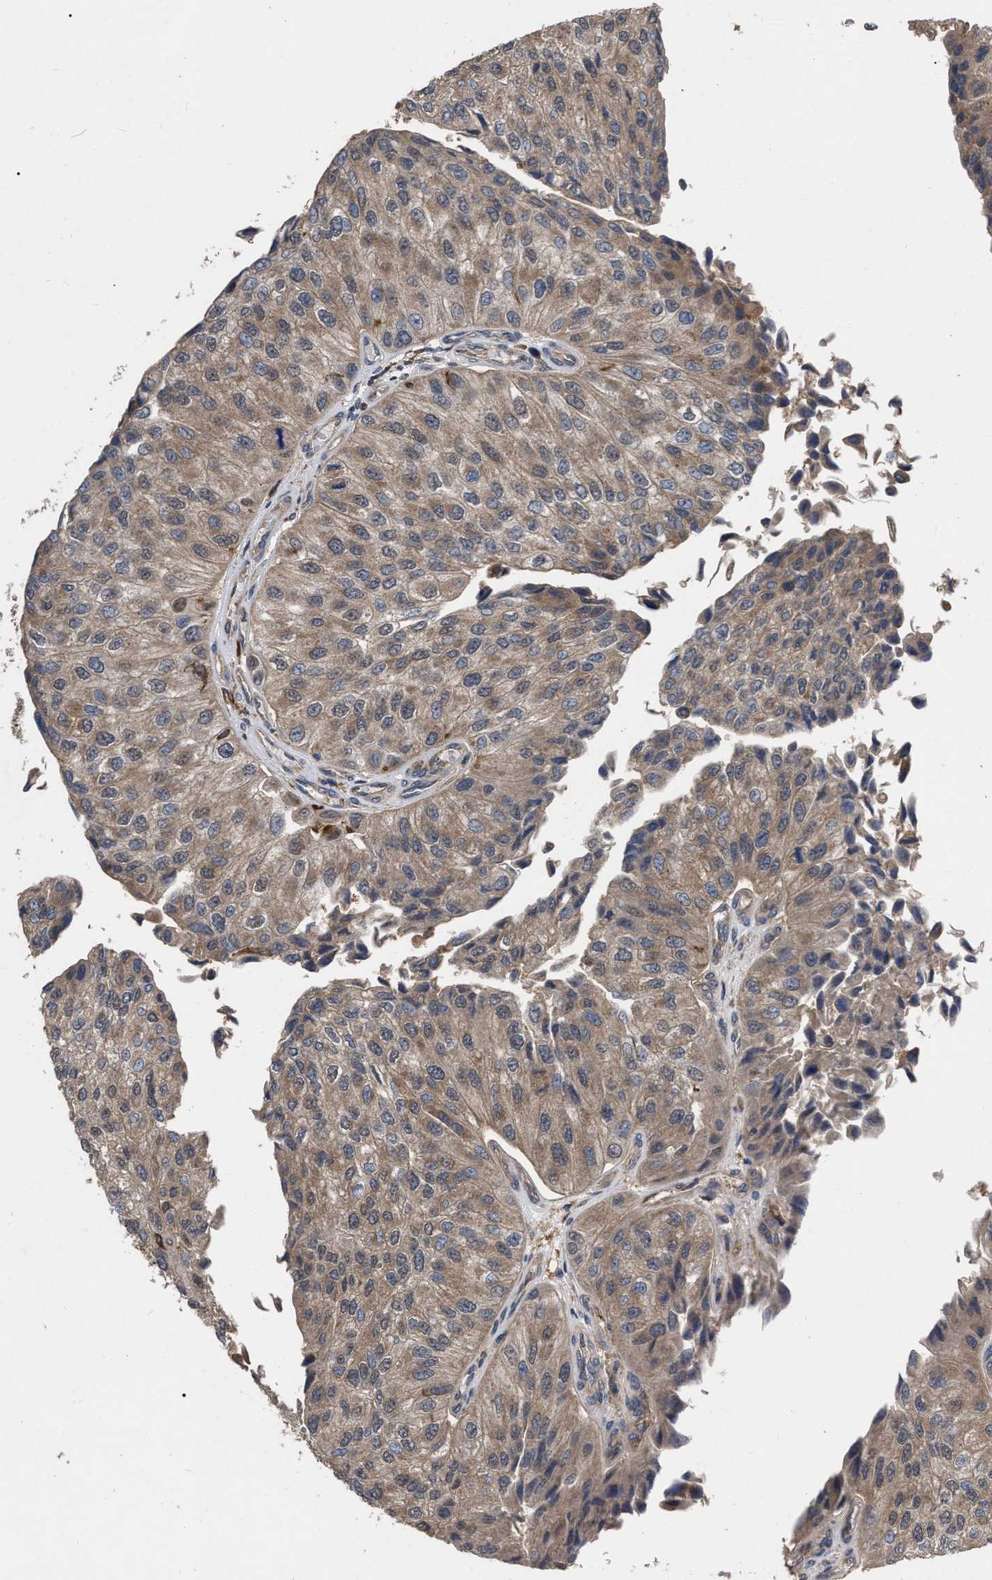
{"staining": {"intensity": "moderate", "quantity": ">75%", "location": "cytoplasmic/membranous"}, "tissue": "urothelial cancer", "cell_type": "Tumor cells", "image_type": "cancer", "snomed": [{"axis": "morphology", "description": "Urothelial carcinoma, High grade"}, {"axis": "topography", "description": "Kidney"}, {"axis": "topography", "description": "Urinary bladder"}], "caption": "An immunohistochemistry (IHC) image of tumor tissue is shown. Protein staining in brown labels moderate cytoplasmic/membranous positivity in urothelial carcinoma (high-grade) within tumor cells.", "gene": "CDKN2C", "patient": {"sex": "male", "age": 77}}